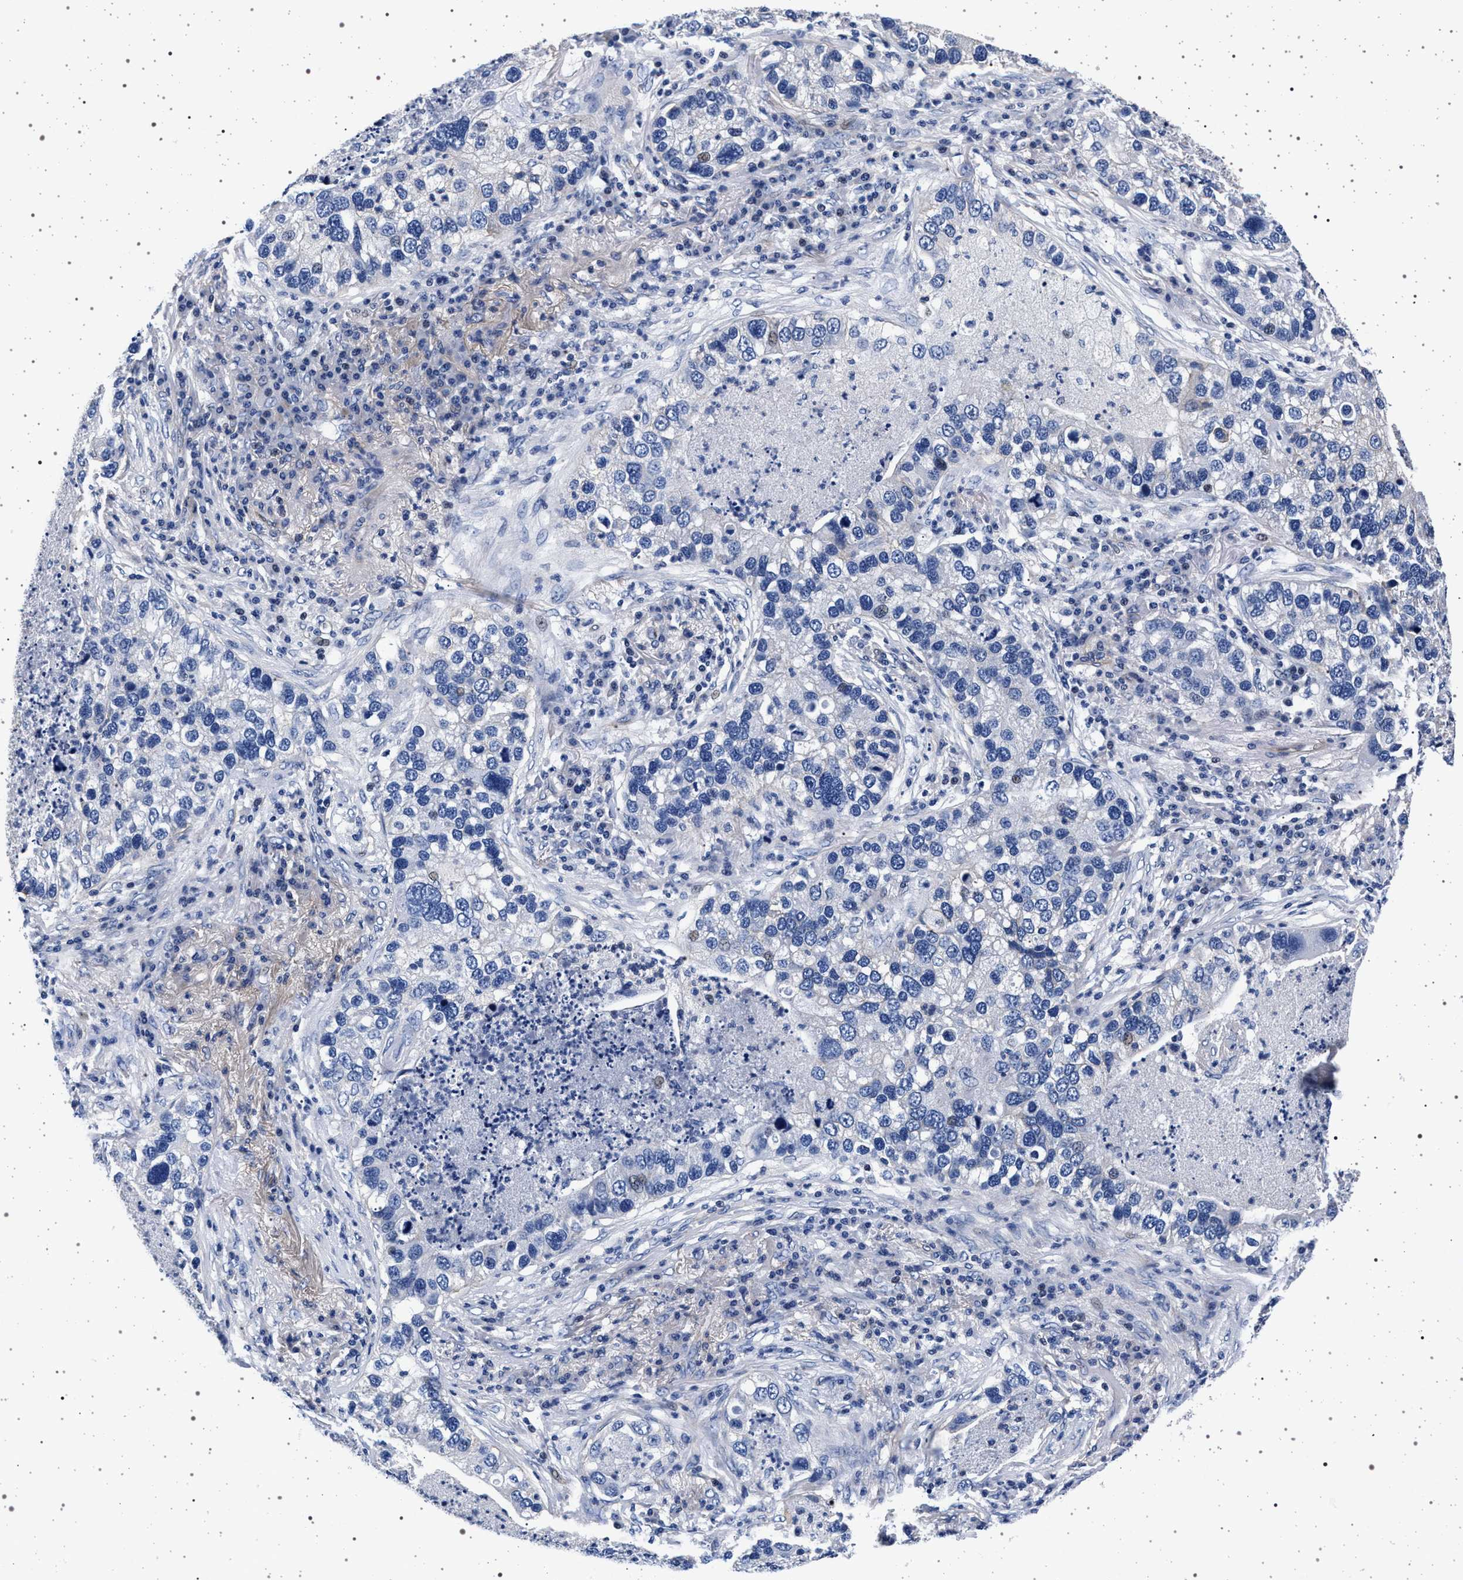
{"staining": {"intensity": "negative", "quantity": "none", "location": "none"}, "tissue": "lung cancer", "cell_type": "Tumor cells", "image_type": "cancer", "snomed": [{"axis": "morphology", "description": "Normal tissue, NOS"}, {"axis": "morphology", "description": "Adenocarcinoma, NOS"}, {"axis": "topography", "description": "Bronchus"}, {"axis": "topography", "description": "Lung"}], "caption": "A high-resolution photomicrograph shows immunohistochemistry (IHC) staining of lung cancer, which shows no significant positivity in tumor cells. The staining was performed using DAB (3,3'-diaminobenzidine) to visualize the protein expression in brown, while the nuclei were stained in blue with hematoxylin (Magnification: 20x).", "gene": "SLC9A1", "patient": {"sex": "male", "age": 54}}